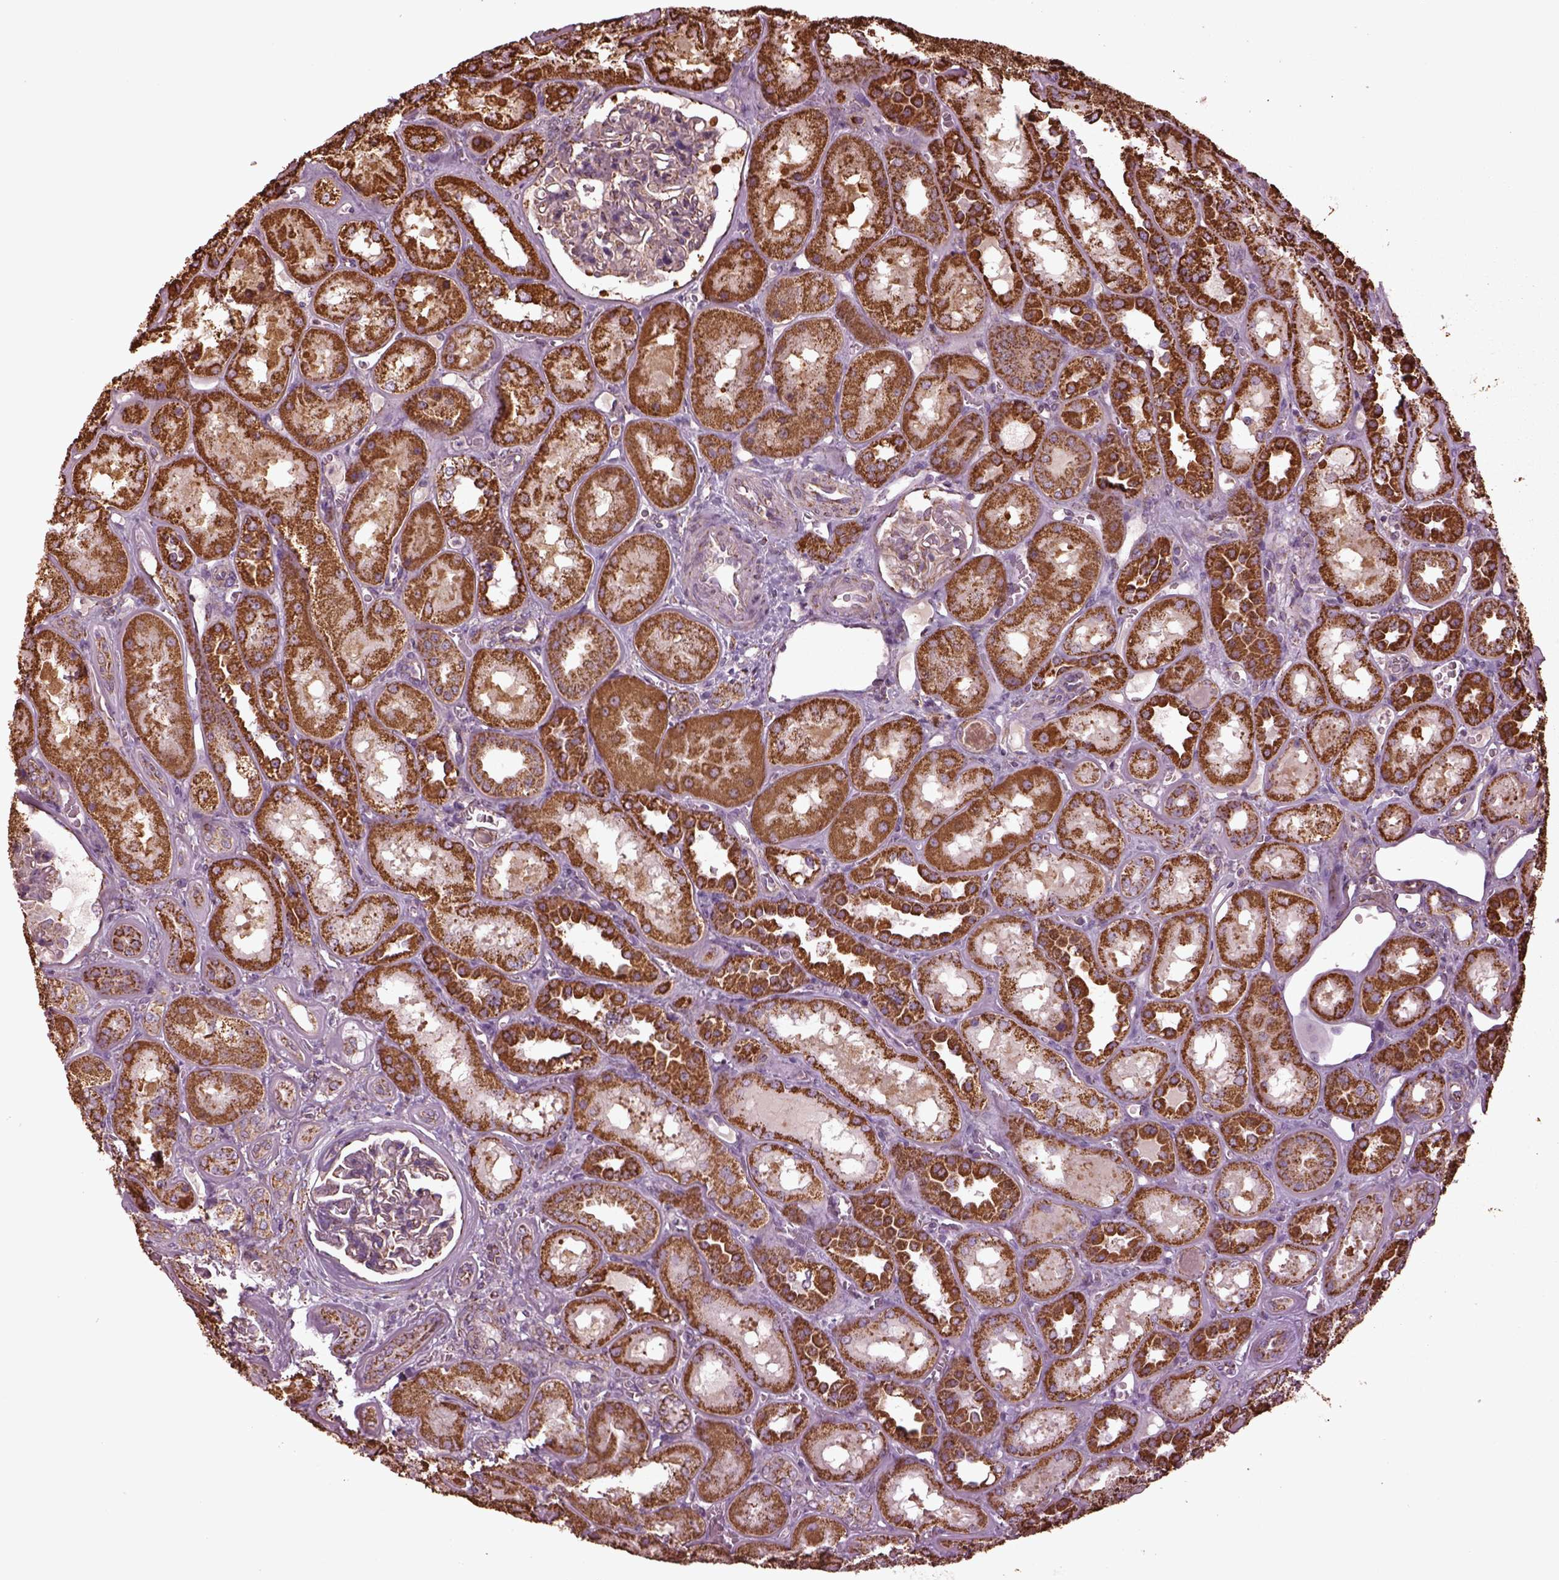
{"staining": {"intensity": "negative", "quantity": "none", "location": "none"}, "tissue": "kidney", "cell_type": "Cells in glomeruli", "image_type": "normal", "snomed": [{"axis": "morphology", "description": "Normal tissue, NOS"}, {"axis": "topography", "description": "Kidney"}], "caption": "A histopathology image of human kidney is negative for staining in cells in glomeruli. The staining was performed using DAB (3,3'-diaminobenzidine) to visualize the protein expression in brown, while the nuclei were stained in blue with hematoxylin (Magnification: 20x).", "gene": "TMEM254", "patient": {"sex": "male", "age": 73}}